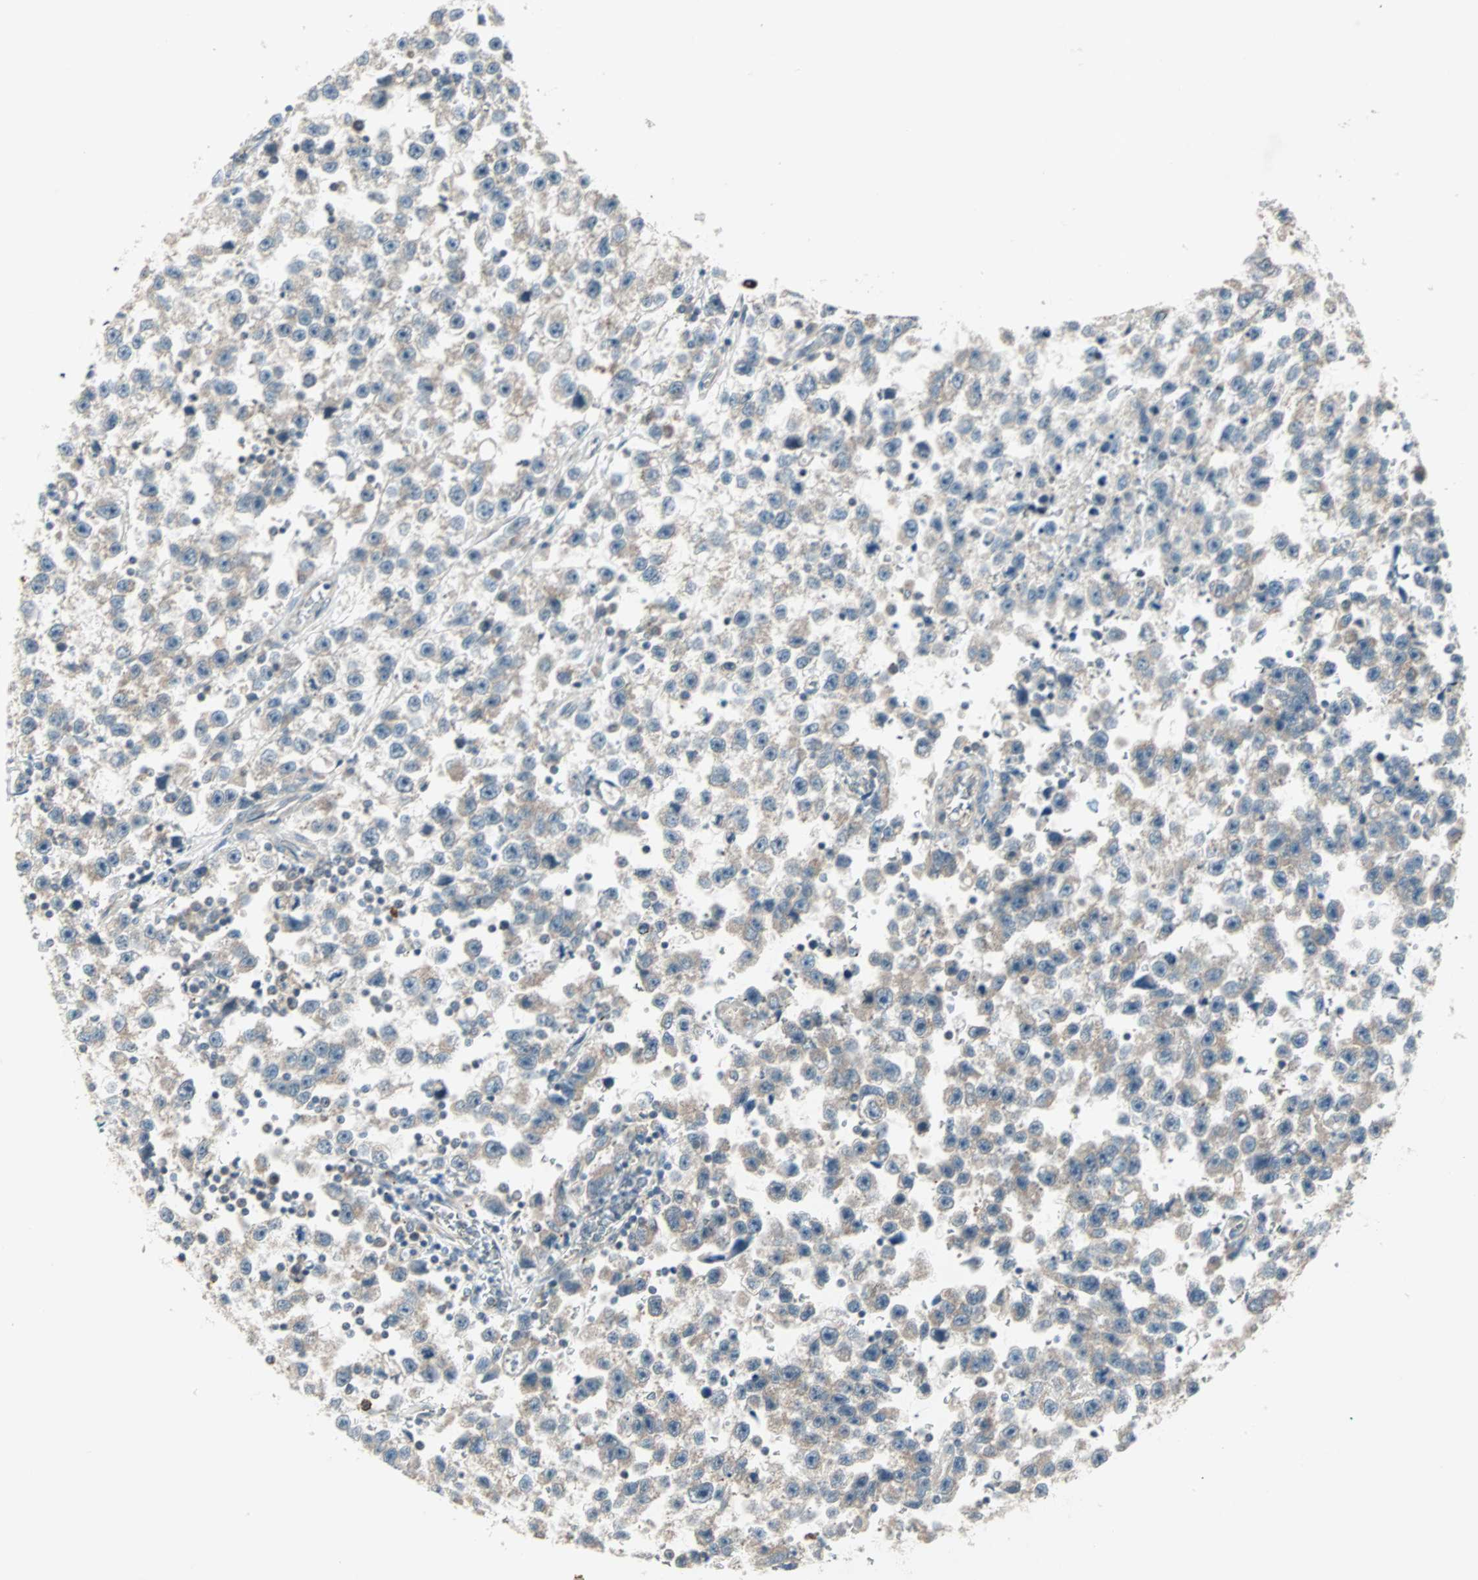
{"staining": {"intensity": "weak", "quantity": ">75%", "location": "cytoplasmic/membranous"}, "tissue": "testis cancer", "cell_type": "Tumor cells", "image_type": "cancer", "snomed": [{"axis": "morphology", "description": "Seminoma, NOS"}, {"axis": "topography", "description": "Testis"}], "caption": "Immunohistochemical staining of human testis cancer (seminoma) displays low levels of weak cytoplasmic/membranous positivity in about >75% of tumor cells.", "gene": "PGBD1", "patient": {"sex": "male", "age": 33}}